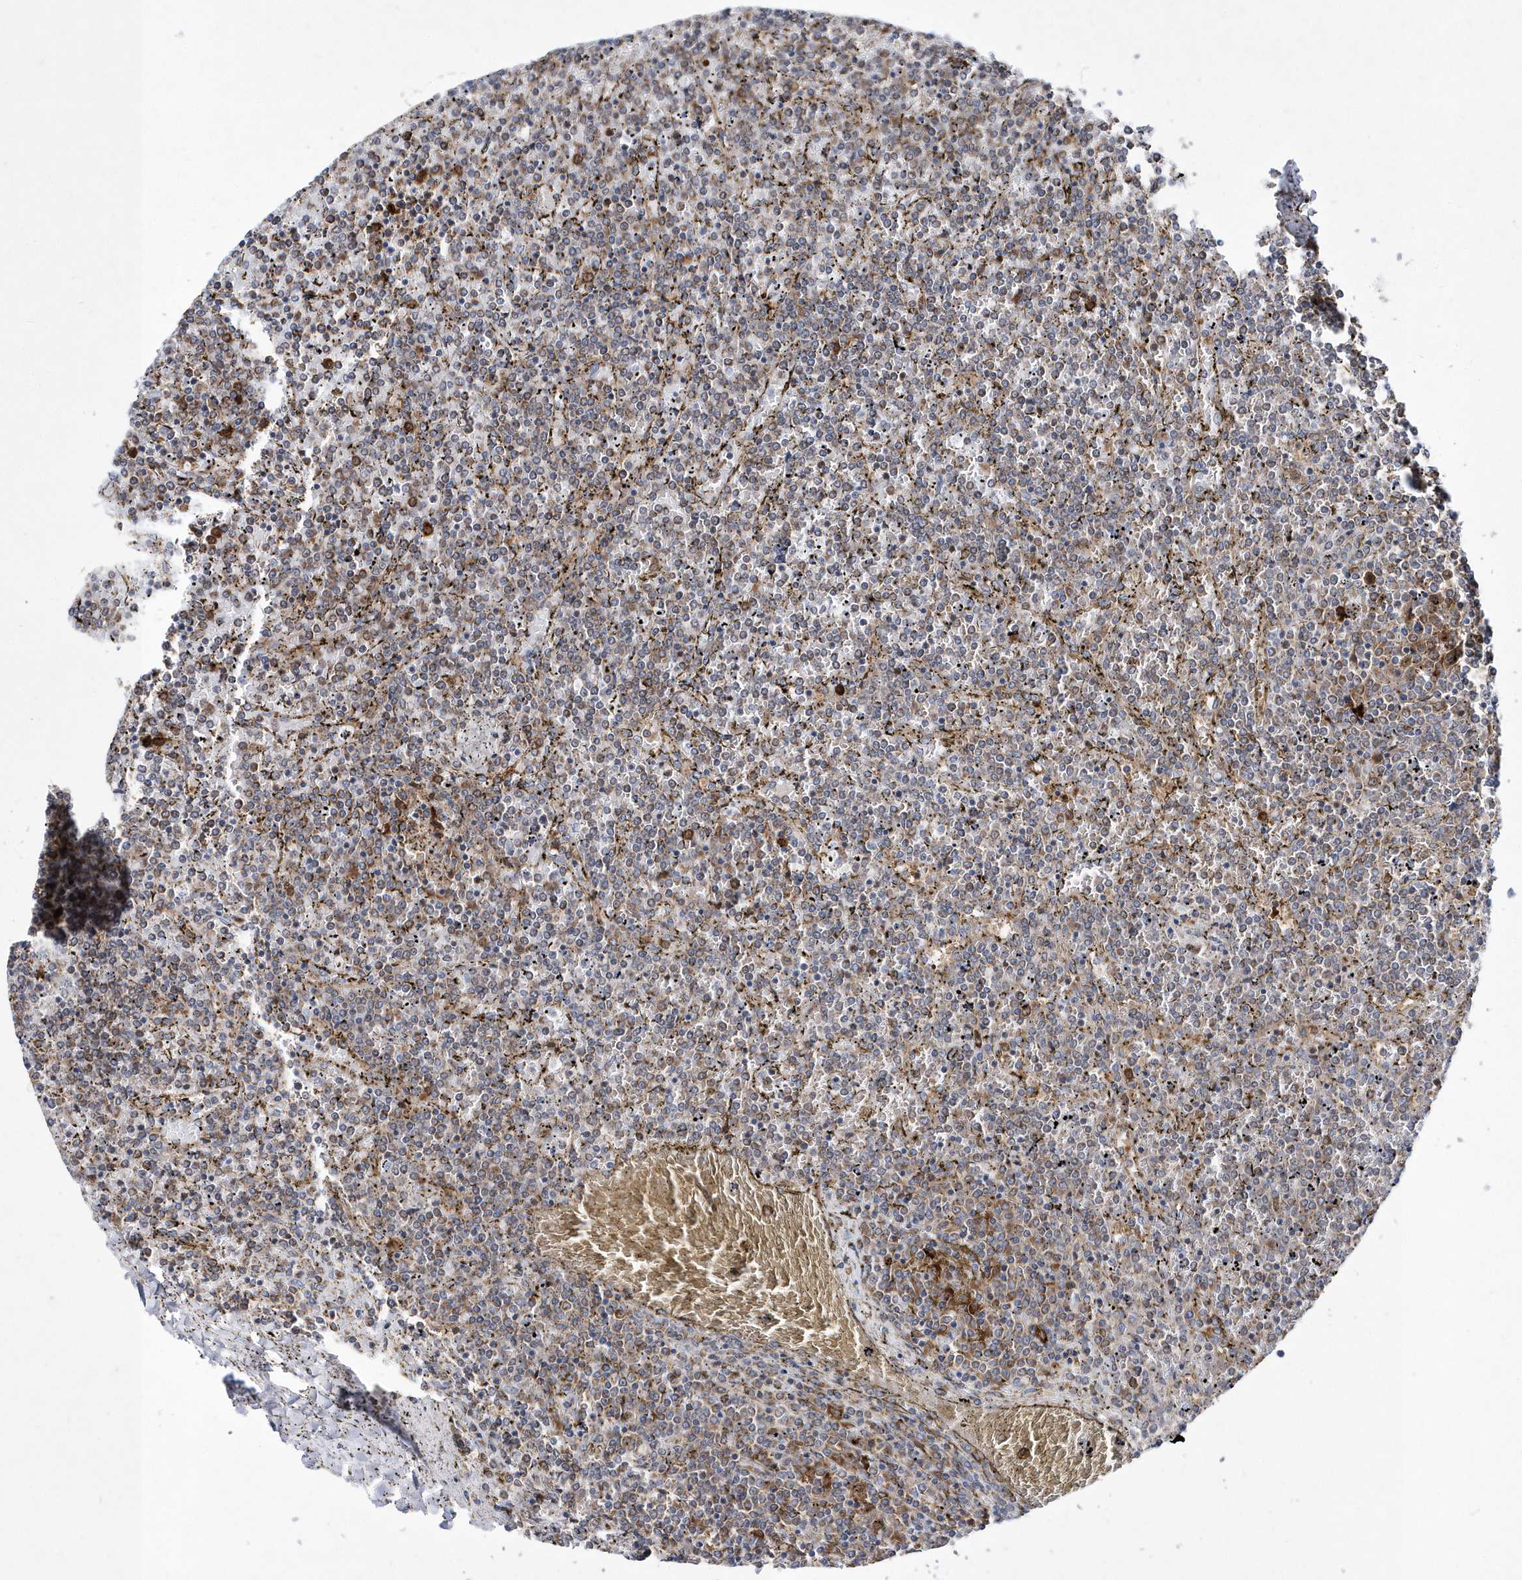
{"staining": {"intensity": "negative", "quantity": "none", "location": "none"}, "tissue": "lymphoma", "cell_type": "Tumor cells", "image_type": "cancer", "snomed": [{"axis": "morphology", "description": "Malignant lymphoma, non-Hodgkin's type, Low grade"}, {"axis": "topography", "description": "Spleen"}], "caption": "A photomicrograph of human lymphoma is negative for staining in tumor cells.", "gene": "JKAMP", "patient": {"sex": "female", "age": 19}}